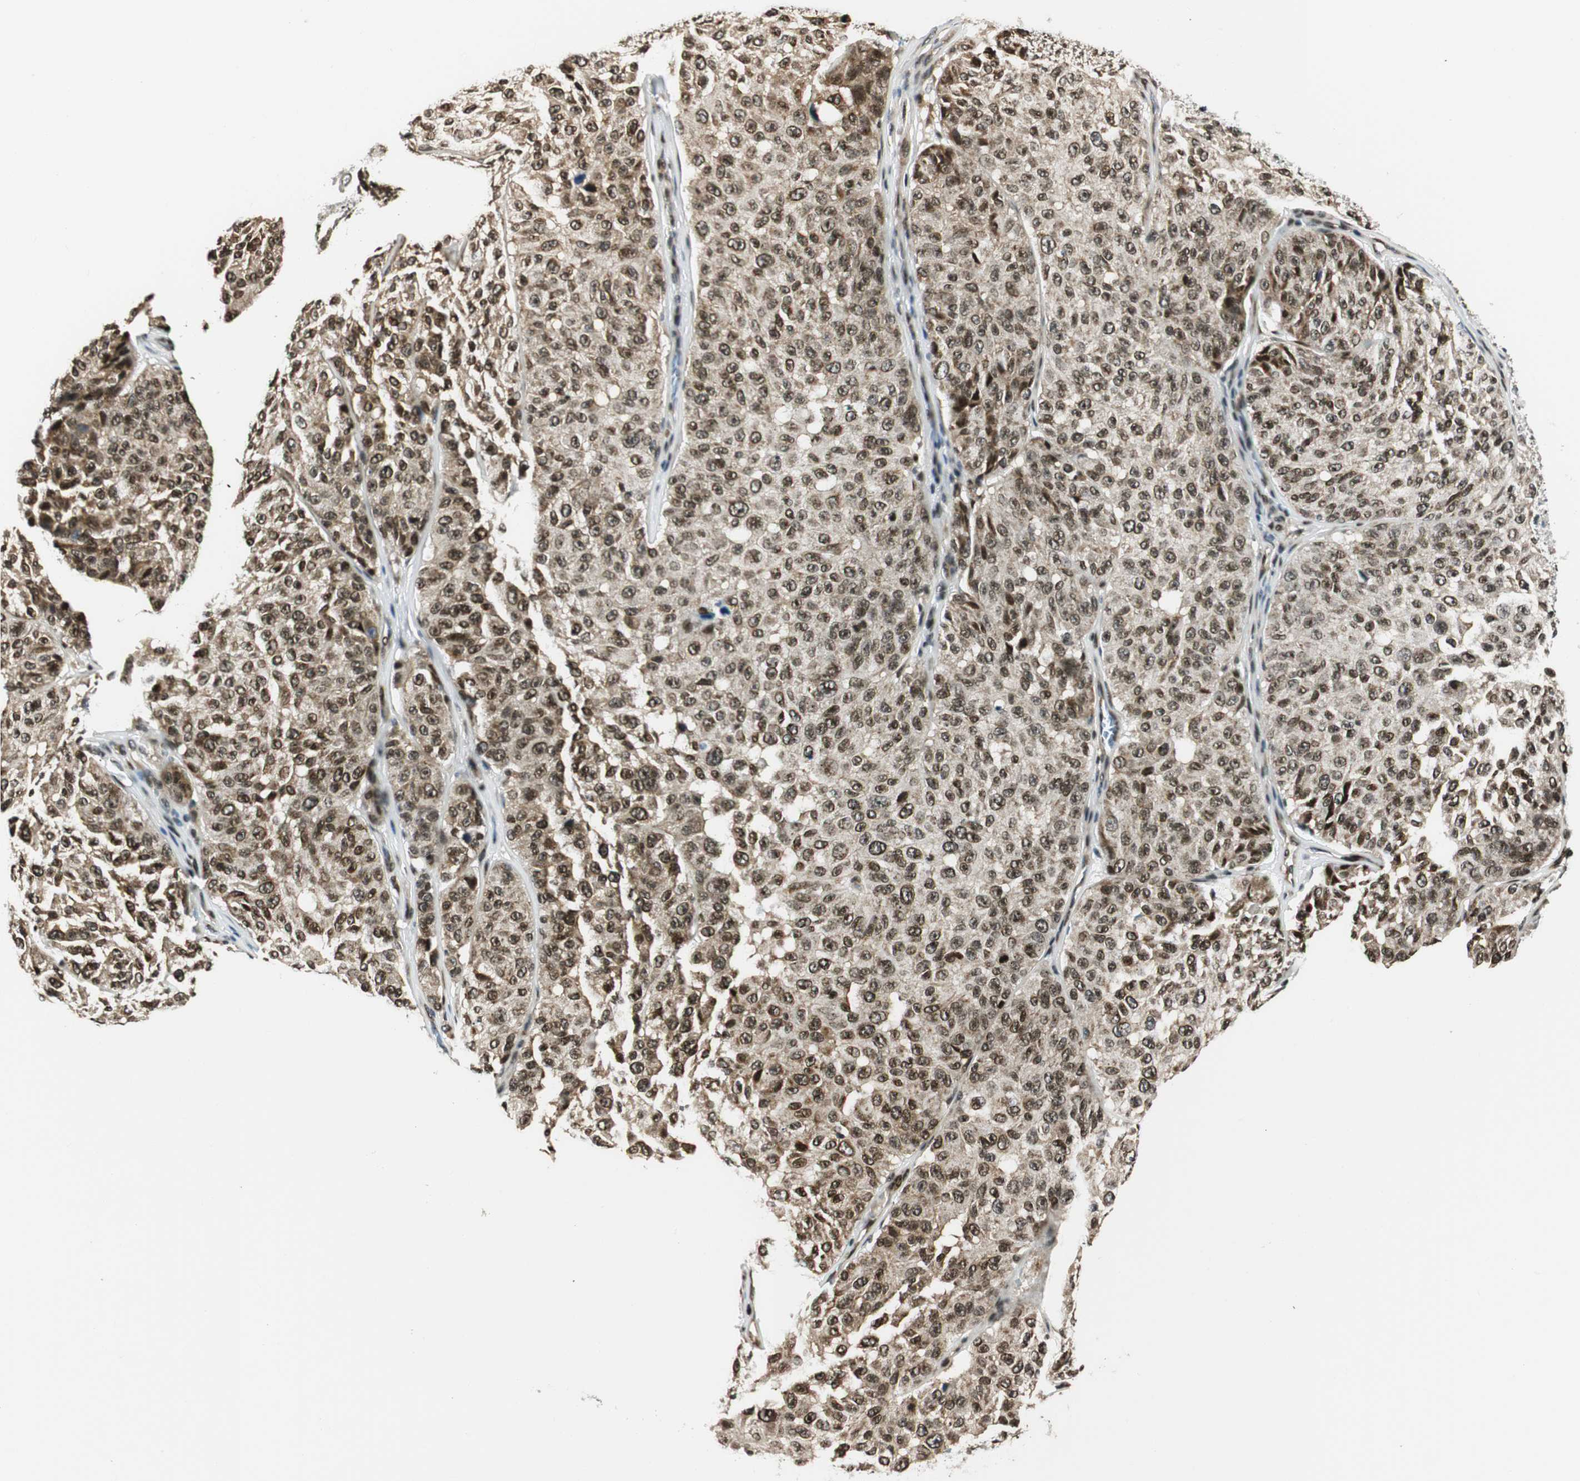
{"staining": {"intensity": "moderate", "quantity": ">75%", "location": "nuclear"}, "tissue": "melanoma", "cell_type": "Tumor cells", "image_type": "cancer", "snomed": [{"axis": "morphology", "description": "Malignant melanoma, NOS"}, {"axis": "topography", "description": "Skin"}], "caption": "IHC staining of malignant melanoma, which shows medium levels of moderate nuclear expression in about >75% of tumor cells indicating moderate nuclear protein positivity. The staining was performed using DAB (brown) for protein detection and nuclei were counterstained in hematoxylin (blue).", "gene": "RING1", "patient": {"sex": "female", "age": 46}}